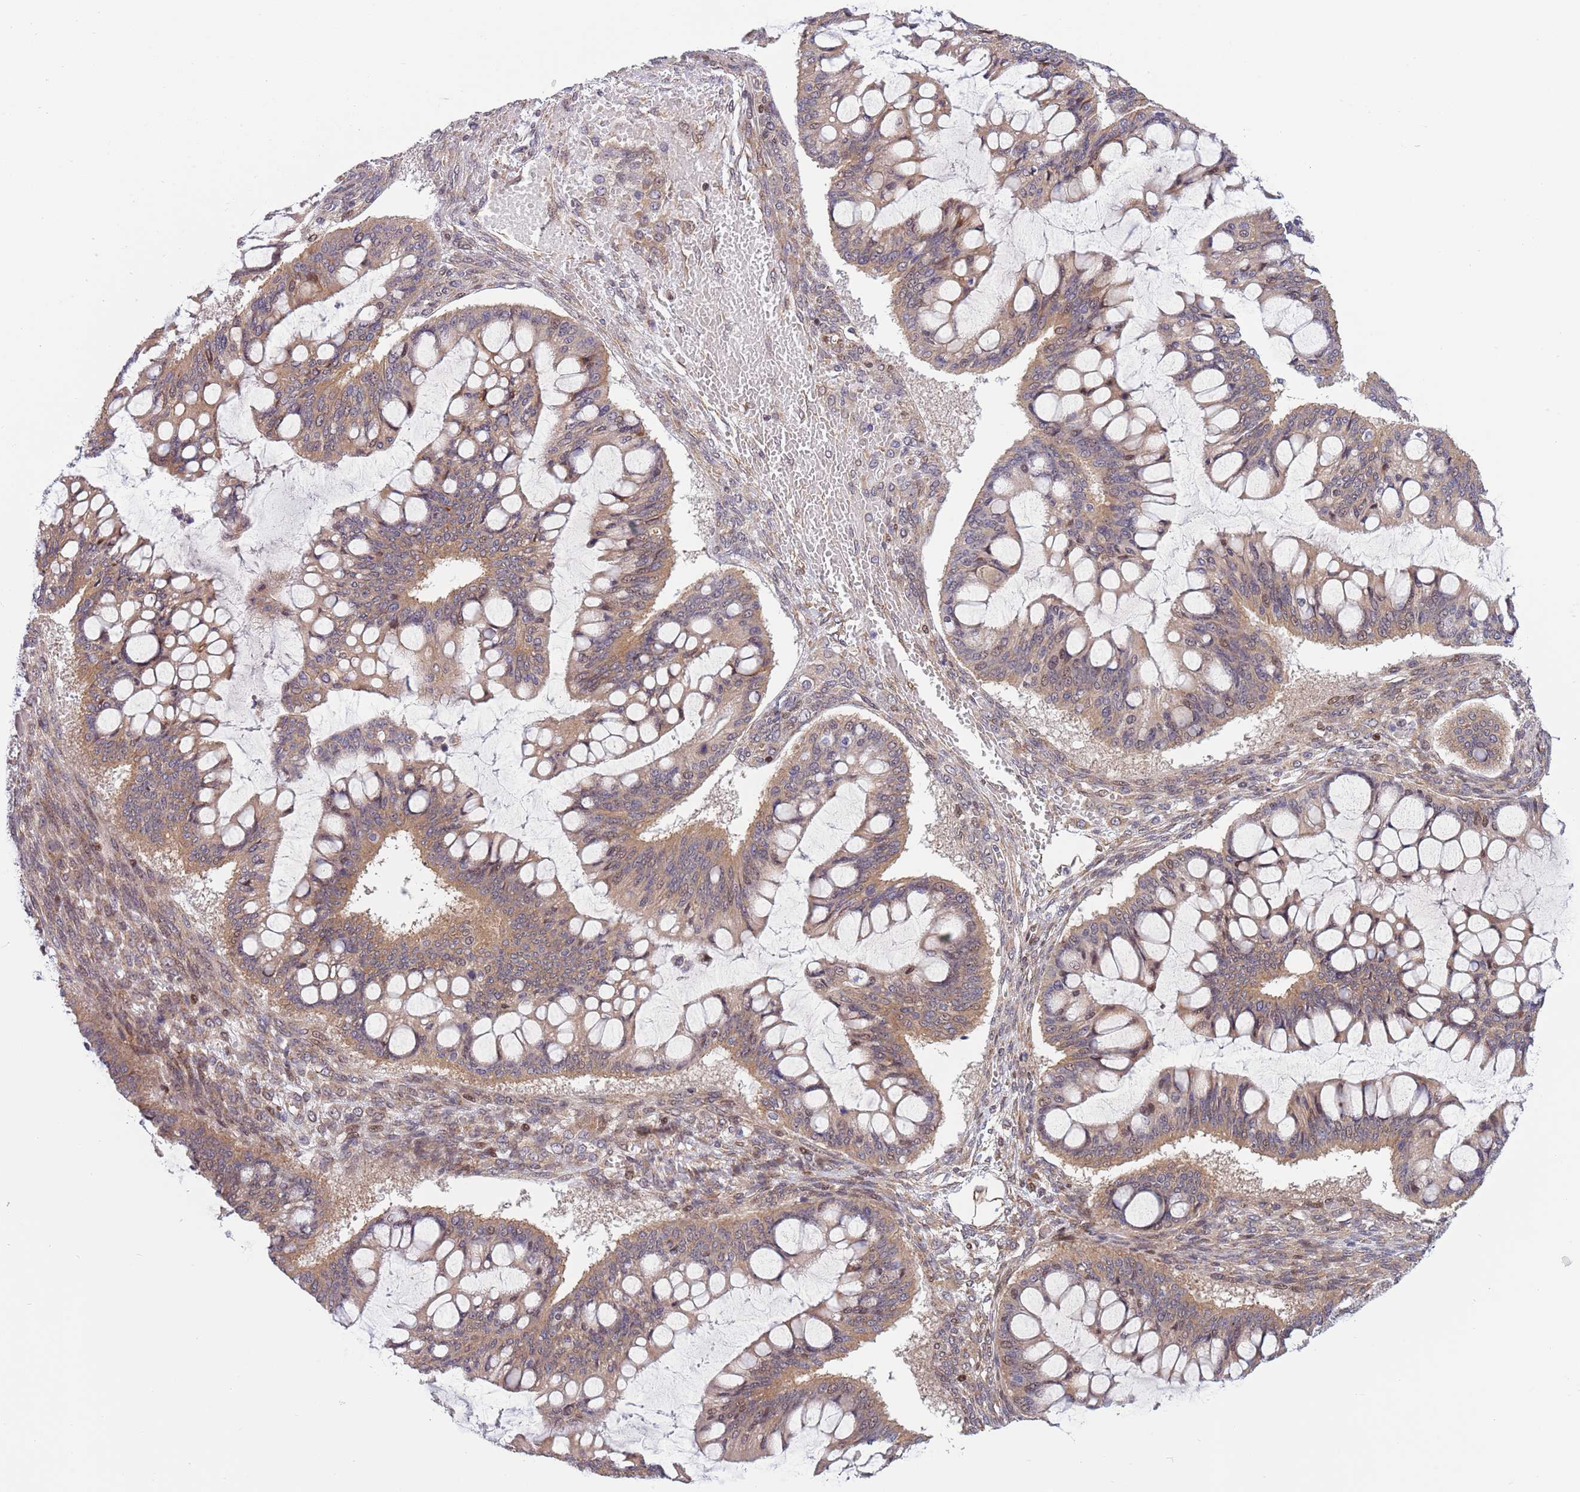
{"staining": {"intensity": "weak", "quantity": ">75%", "location": "cytoplasmic/membranous"}, "tissue": "ovarian cancer", "cell_type": "Tumor cells", "image_type": "cancer", "snomed": [{"axis": "morphology", "description": "Cystadenocarcinoma, mucinous, NOS"}, {"axis": "topography", "description": "Ovary"}], "caption": "About >75% of tumor cells in ovarian cancer (mucinous cystadenocarcinoma) show weak cytoplasmic/membranous protein staining as visualized by brown immunohistochemical staining.", "gene": "TBX10", "patient": {"sex": "female", "age": 73}}